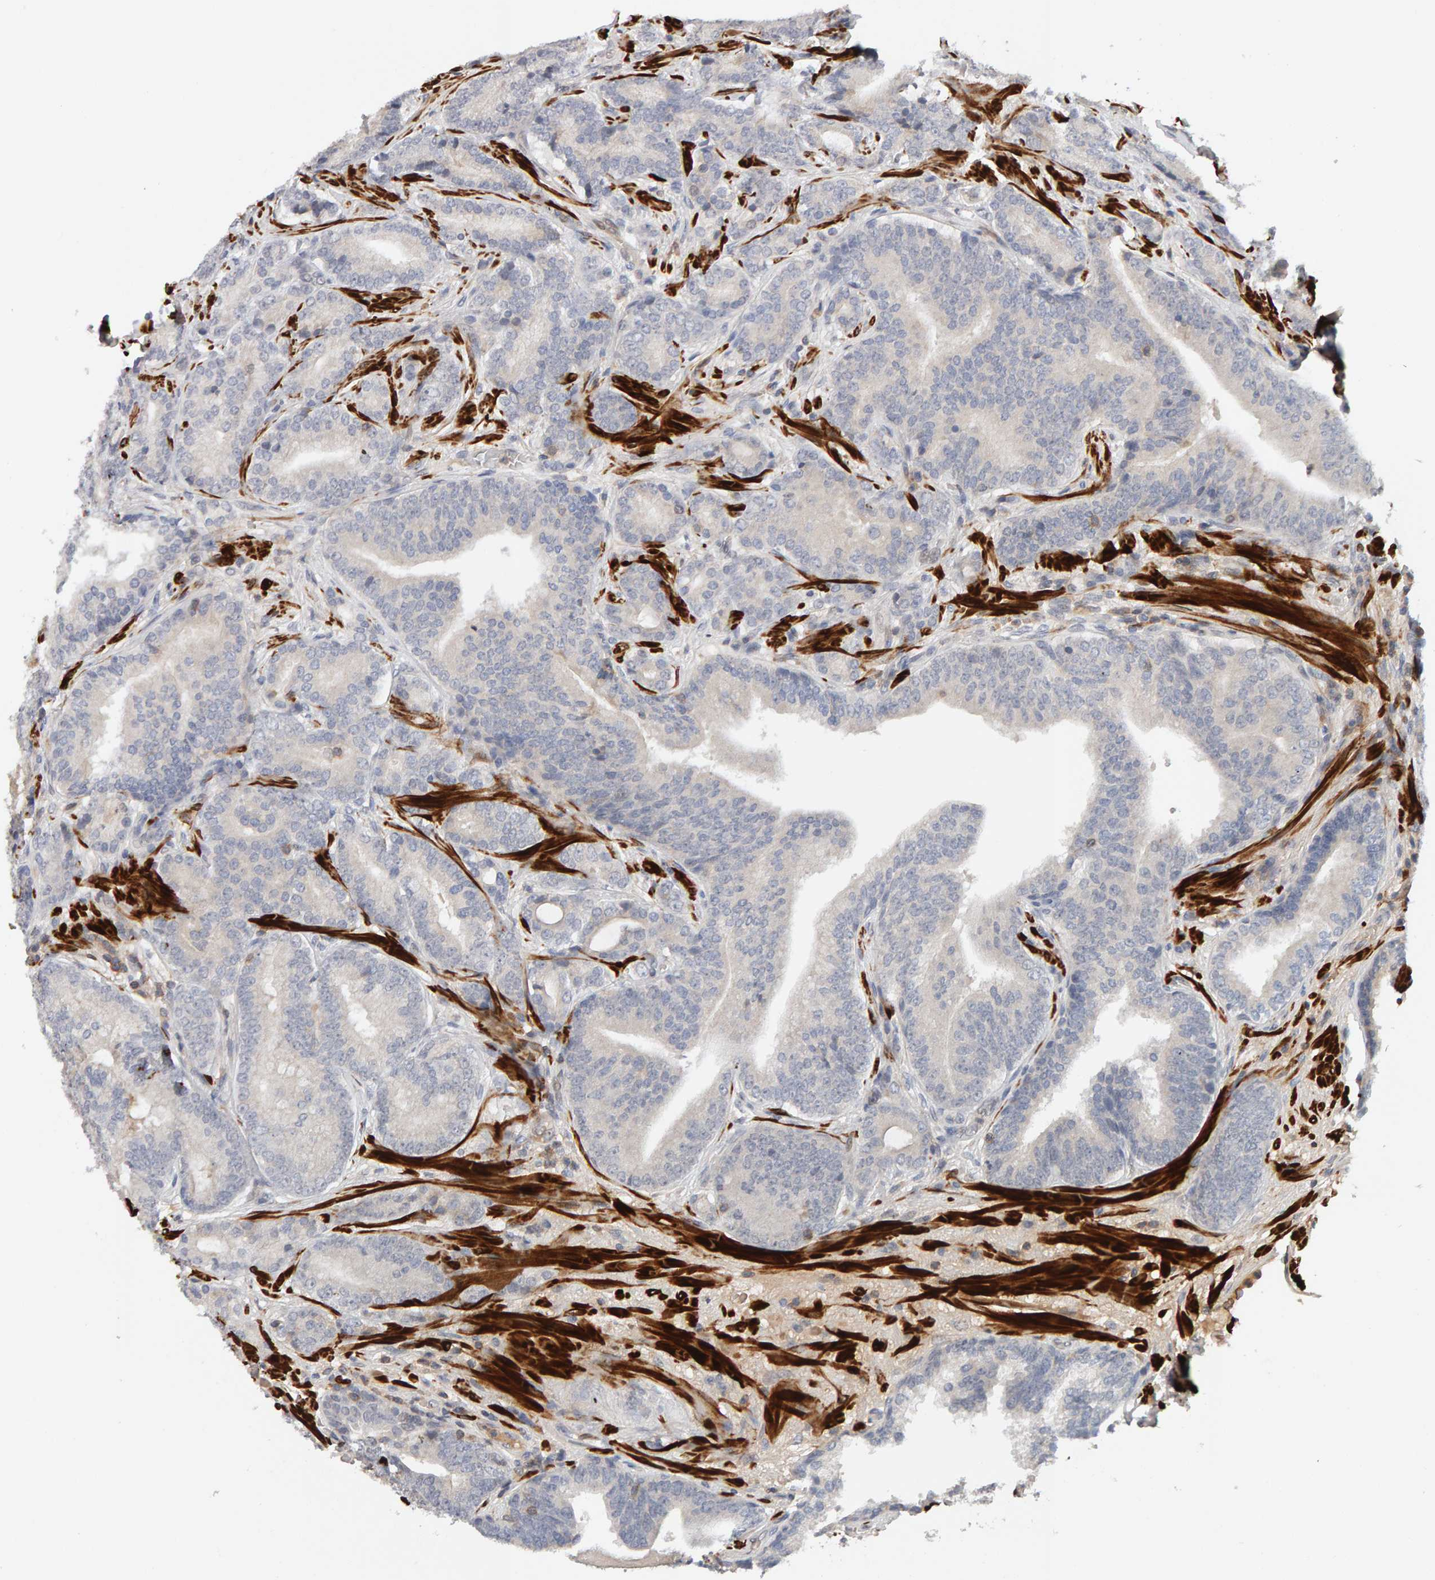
{"staining": {"intensity": "negative", "quantity": "none", "location": "none"}, "tissue": "prostate cancer", "cell_type": "Tumor cells", "image_type": "cancer", "snomed": [{"axis": "morphology", "description": "Adenocarcinoma, High grade"}, {"axis": "topography", "description": "Prostate"}], "caption": "The histopathology image demonstrates no staining of tumor cells in high-grade adenocarcinoma (prostate).", "gene": "NUDCD1", "patient": {"sex": "male", "age": 55}}